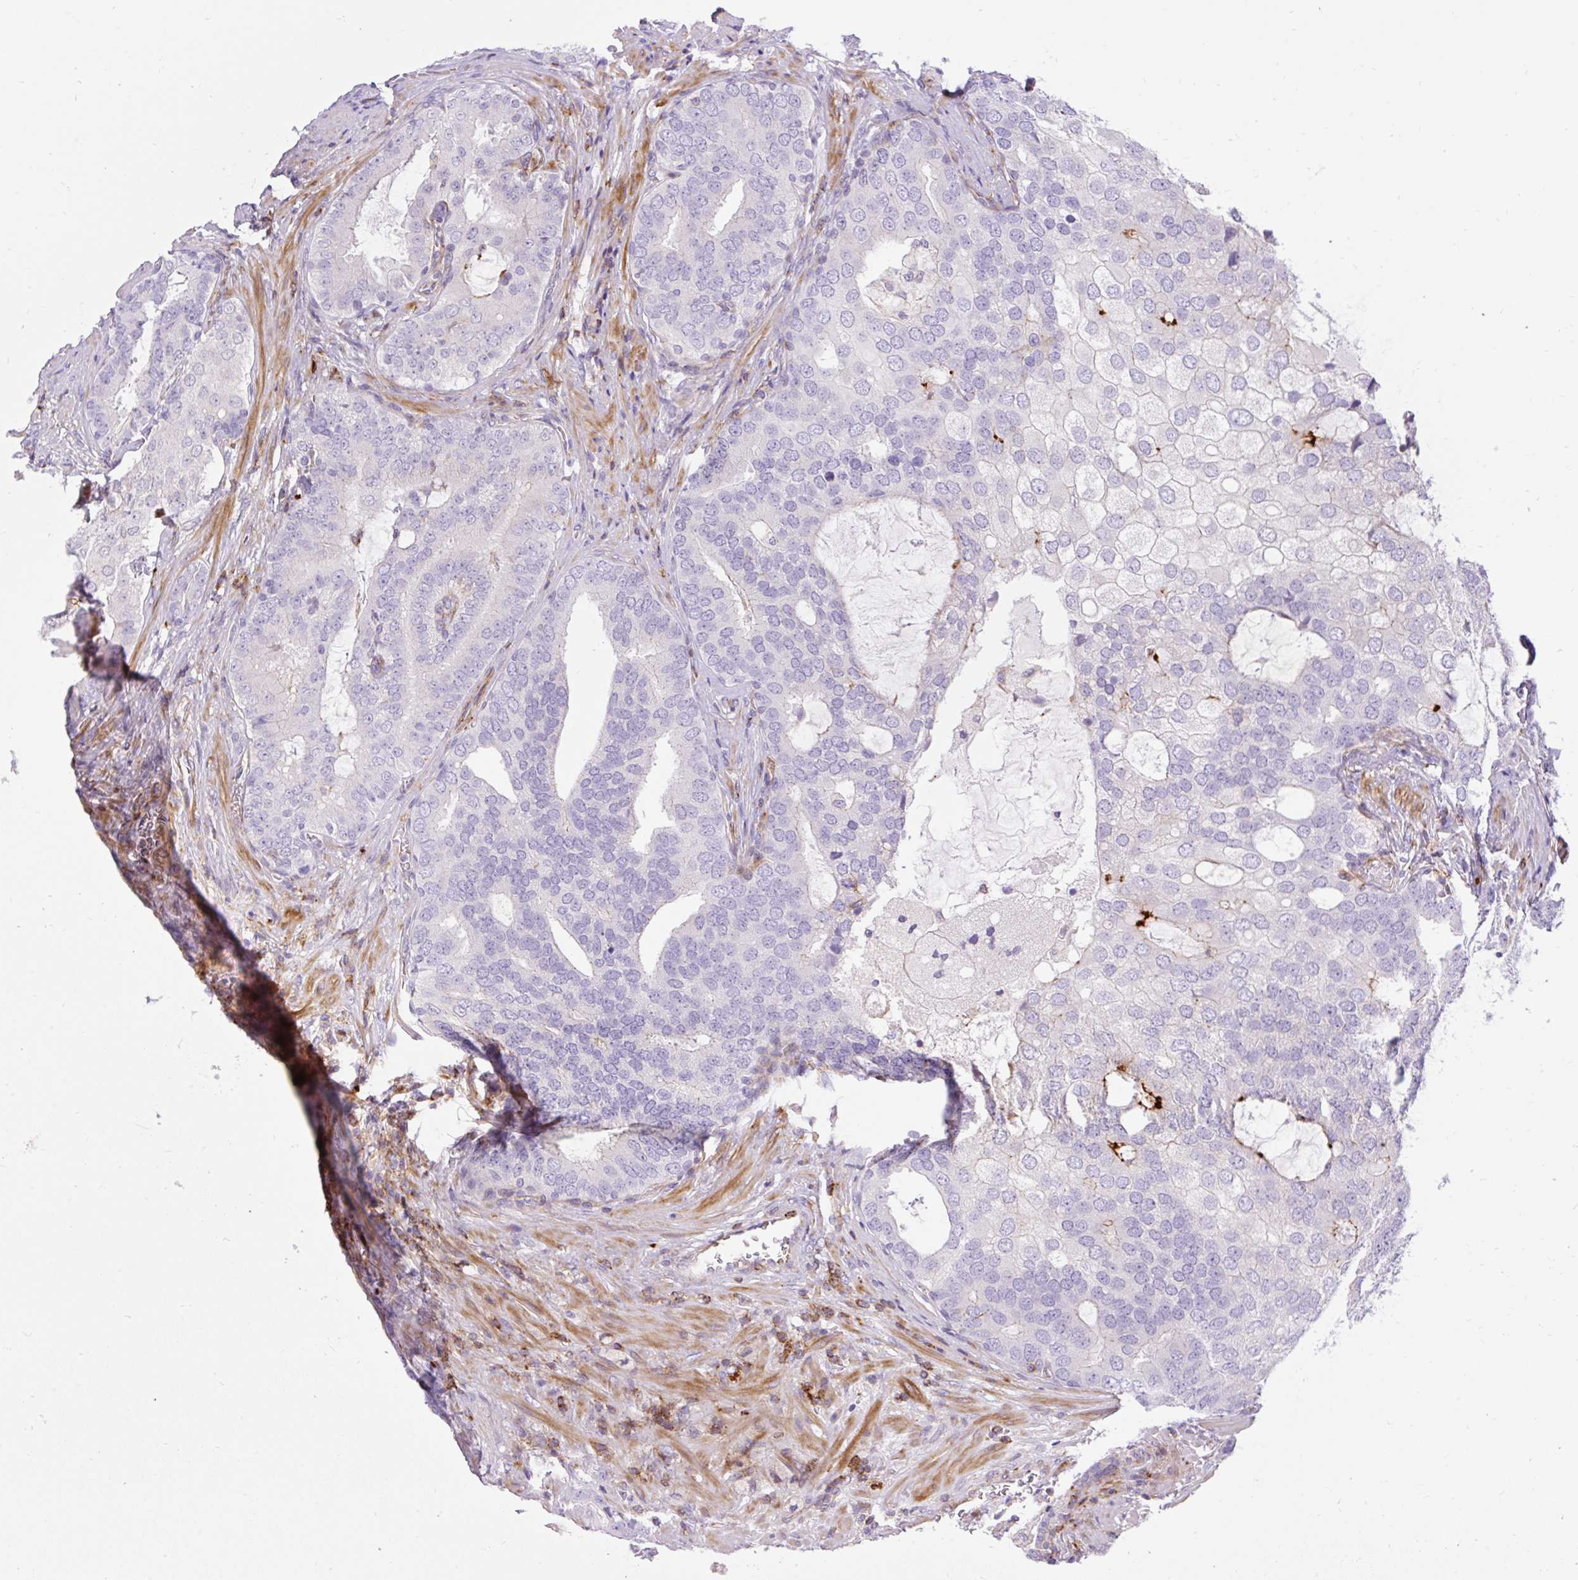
{"staining": {"intensity": "negative", "quantity": "none", "location": "none"}, "tissue": "prostate cancer", "cell_type": "Tumor cells", "image_type": "cancer", "snomed": [{"axis": "morphology", "description": "Adenocarcinoma, High grade"}, {"axis": "topography", "description": "Prostate"}], "caption": "High power microscopy histopathology image of an IHC image of prostate high-grade adenocarcinoma, revealing no significant staining in tumor cells.", "gene": "CORO7-PAM16", "patient": {"sex": "male", "age": 55}}